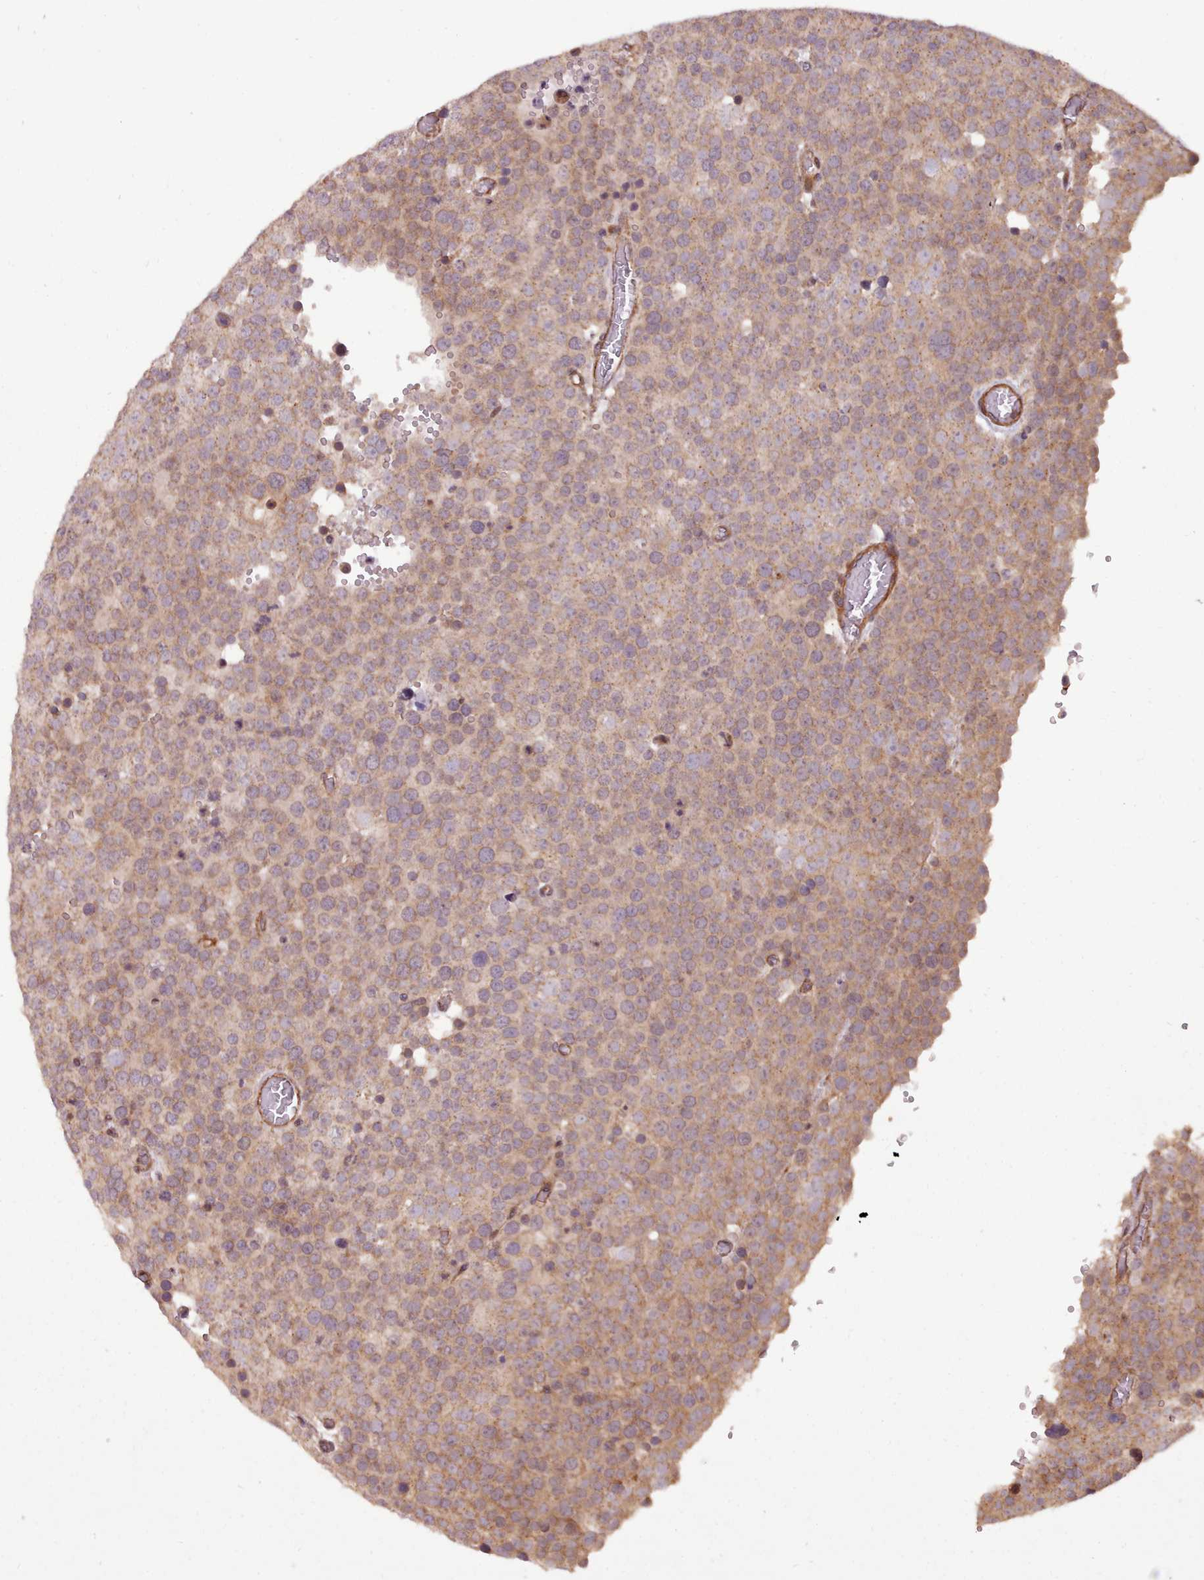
{"staining": {"intensity": "moderate", "quantity": "25%-75%", "location": "cytoplasmic/membranous"}, "tissue": "testis cancer", "cell_type": "Tumor cells", "image_type": "cancer", "snomed": [{"axis": "morphology", "description": "Normal tissue, NOS"}, {"axis": "morphology", "description": "Seminoma, NOS"}, {"axis": "topography", "description": "Testis"}], "caption": "Immunohistochemical staining of testis cancer exhibits medium levels of moderate cytoplasmic/membranous protein expression in about 25%-75% of tumor cells. (Brightfield microscopy of DAB IHC at high magnification).", "gene": "NLRP7", "patient": {"sex": "male", "age": 71}}